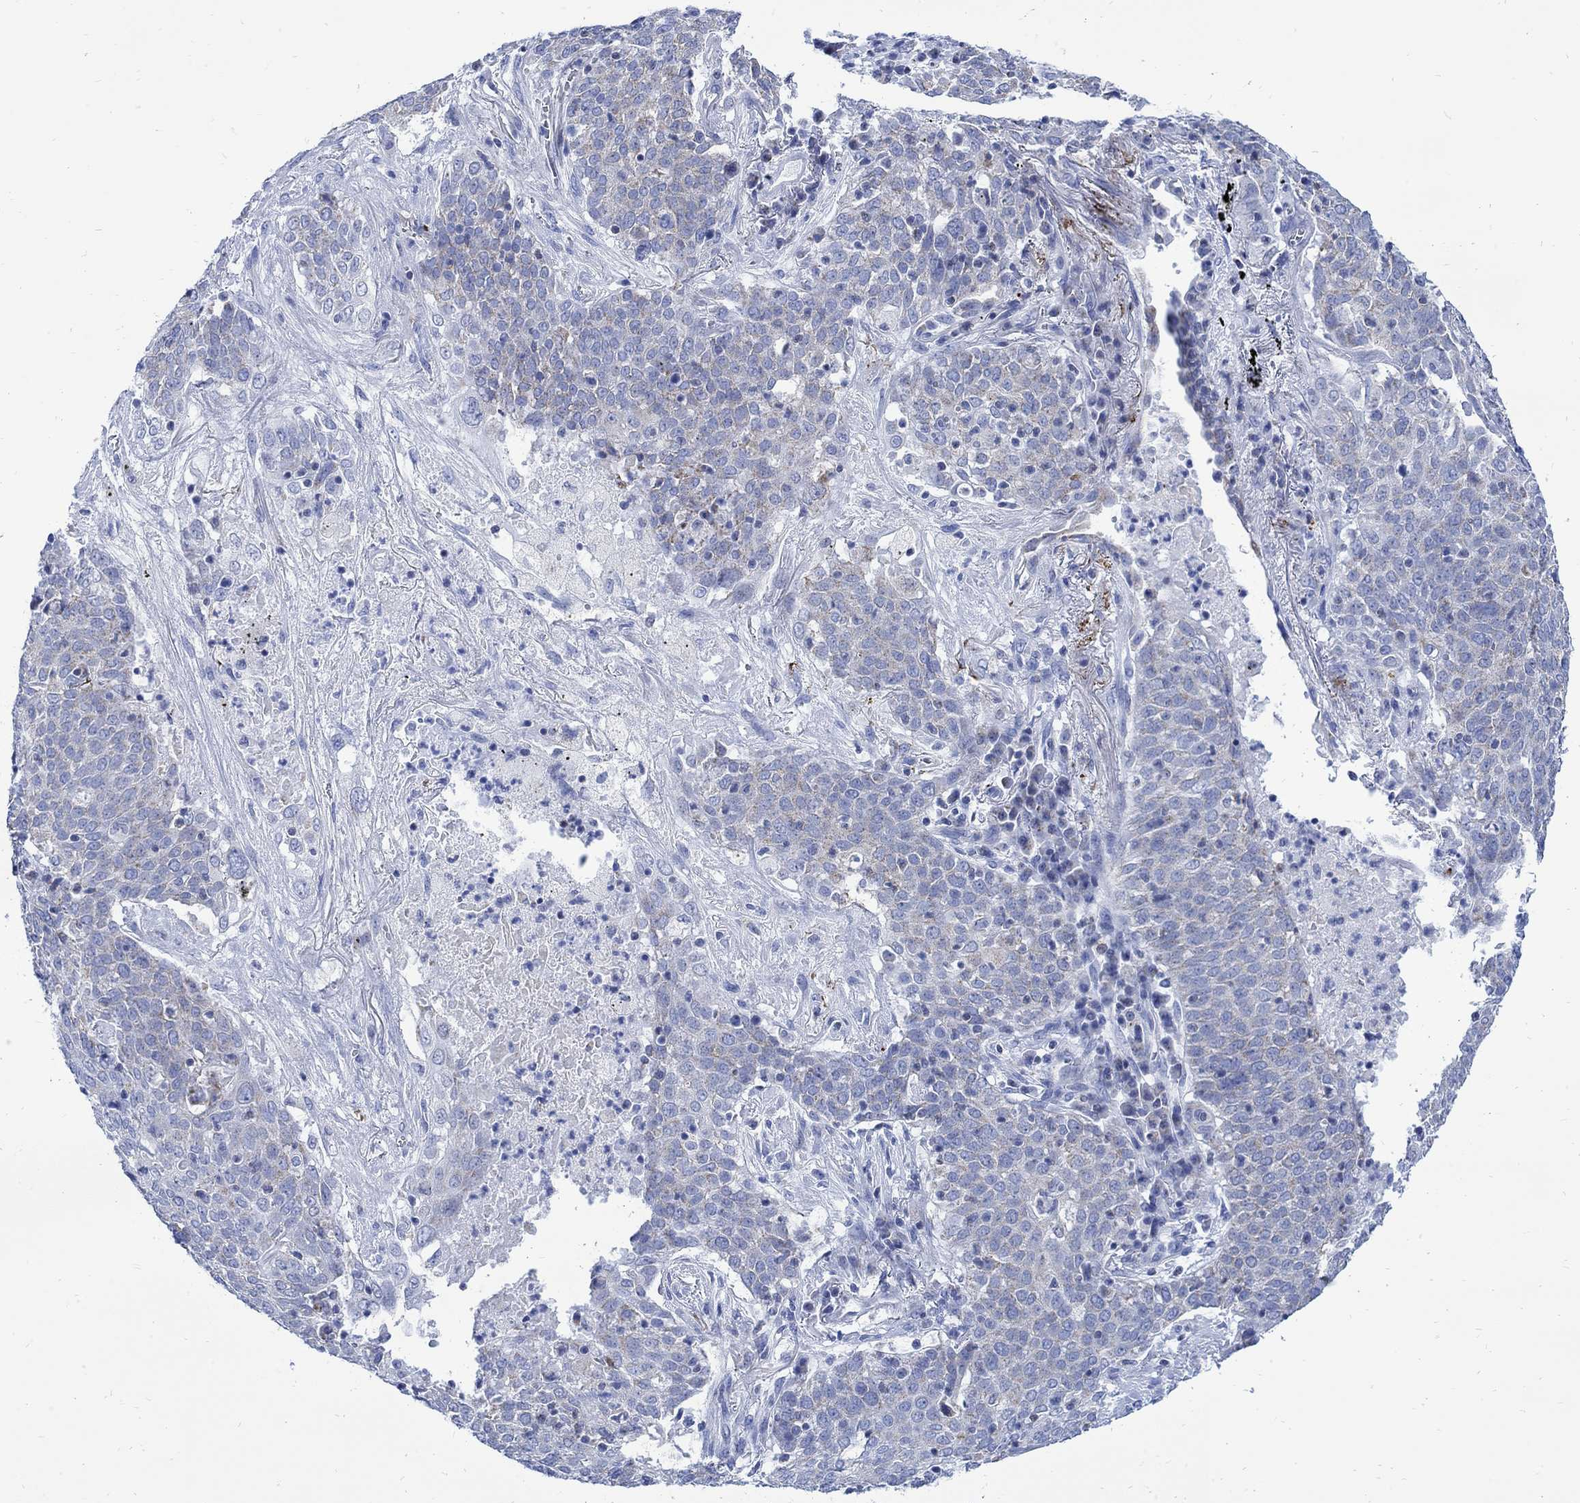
{"staining": {"intensity": "weak", "quantity": "<25%", "location": "cytoplasmic/membranous"}, "tissue": "lung cancer", "cell_type": "Tumor cells", "image_type": "cancer", "snomed": [{"axis": "morphology", "description": "Squamous cell carcinoma, NOS"}, {"axis": "topography", "description": "Lung"}], "caption": "High power microscopy histopathology image of an IHC image of lung squamous cell carcinoma, revealing no significant expression in tumor cells. Nuclei are stained in blue.", "gene": "CPLX2", "patient": {"sex": "male", "age": 82}}